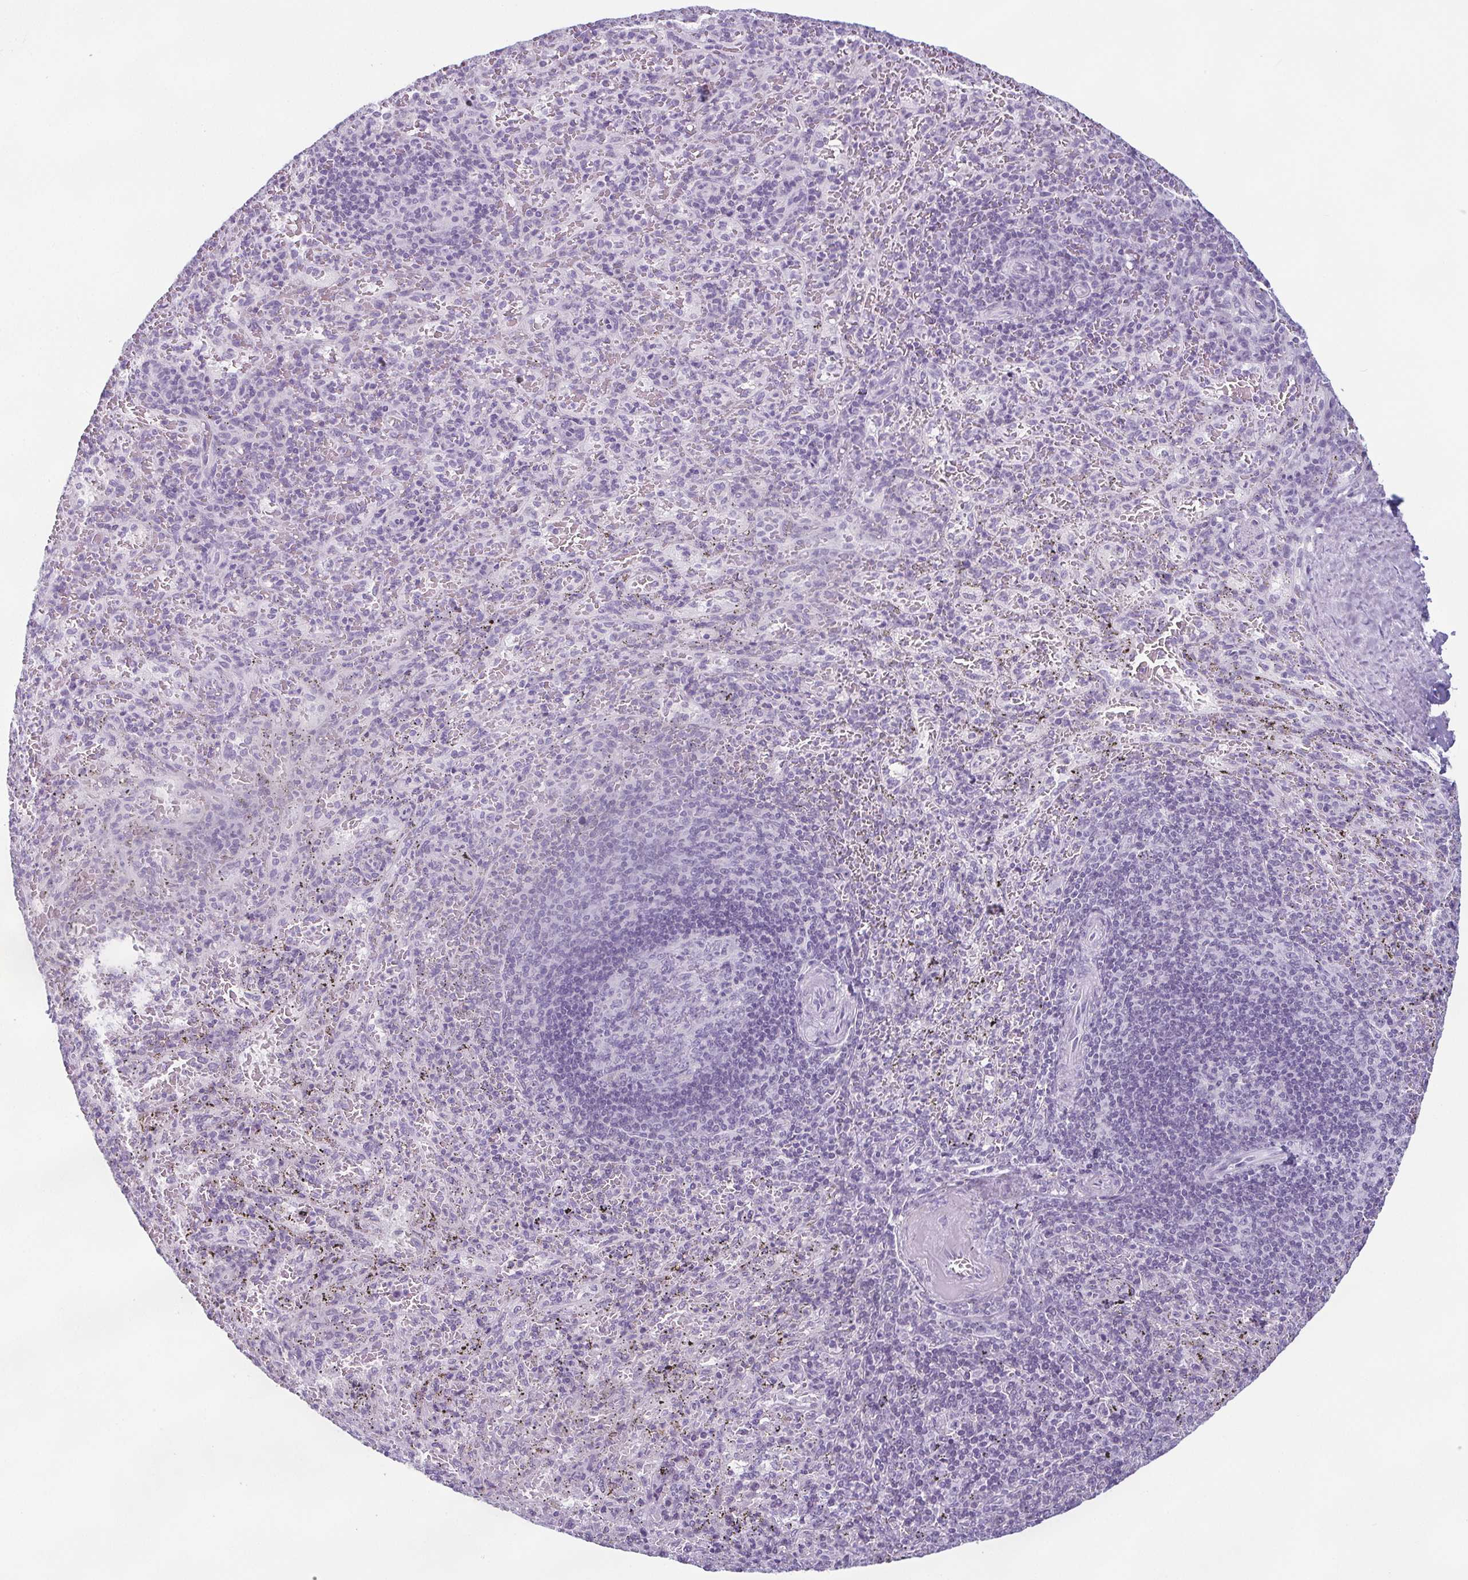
{"staining": {"intensity": "negative", "quantity": "none", "location": "none"}, "tissue": "spleen", "cell_type": "Cells in red pulp", "image_type": "normal", "snomed": [{"axis": "morphology", "description": "Normal tissue, NOS"}, {"axis": "topography", "description": "Spleen"}], "caption": "Micrograph shows no significant protein expression in cells in red pulp of normal spleen.", "gene": "KRT78", "patient": {"sex": "male", "age": 57}}